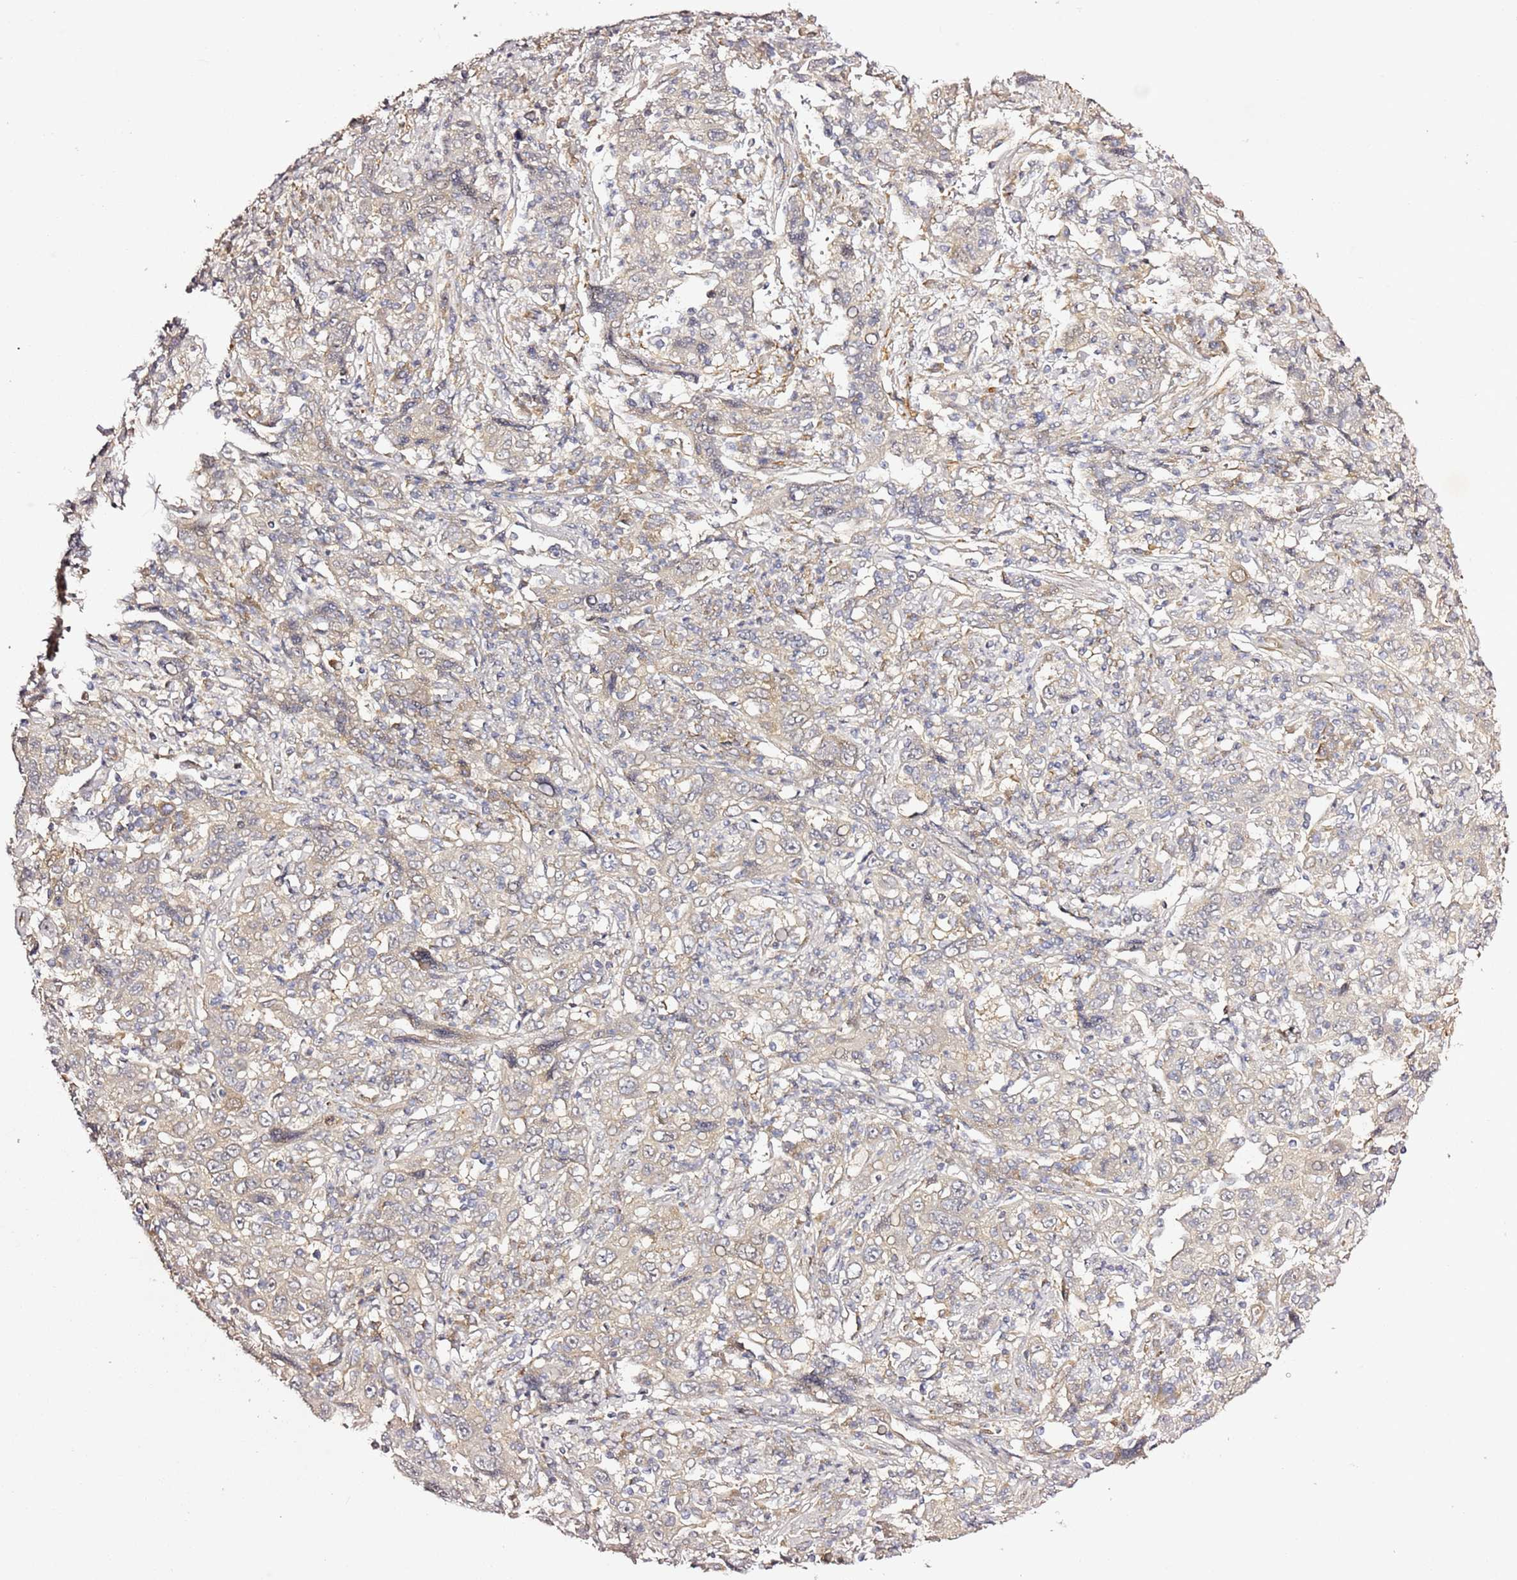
{"staining": {"intensity": "weak", "quantity": "<25%", "location": "cytoplasmic/membranous"}, "tissue": "cervical cancer", "cell_type": "Tumor cells", "image_type": "cancer", "snomed": [{"axis": "morphology", "description": "Squamous cell carcinoma, NOS"}, {"axis": "topography", "description": "Cervix"}], "caption": "The micrograph reveals no significant positivity in tumor cells of cervical cancer. Nuclei are stained in blue.", "gene": "EPS8L1", "patient": {"sex": "female", "age": 46}}